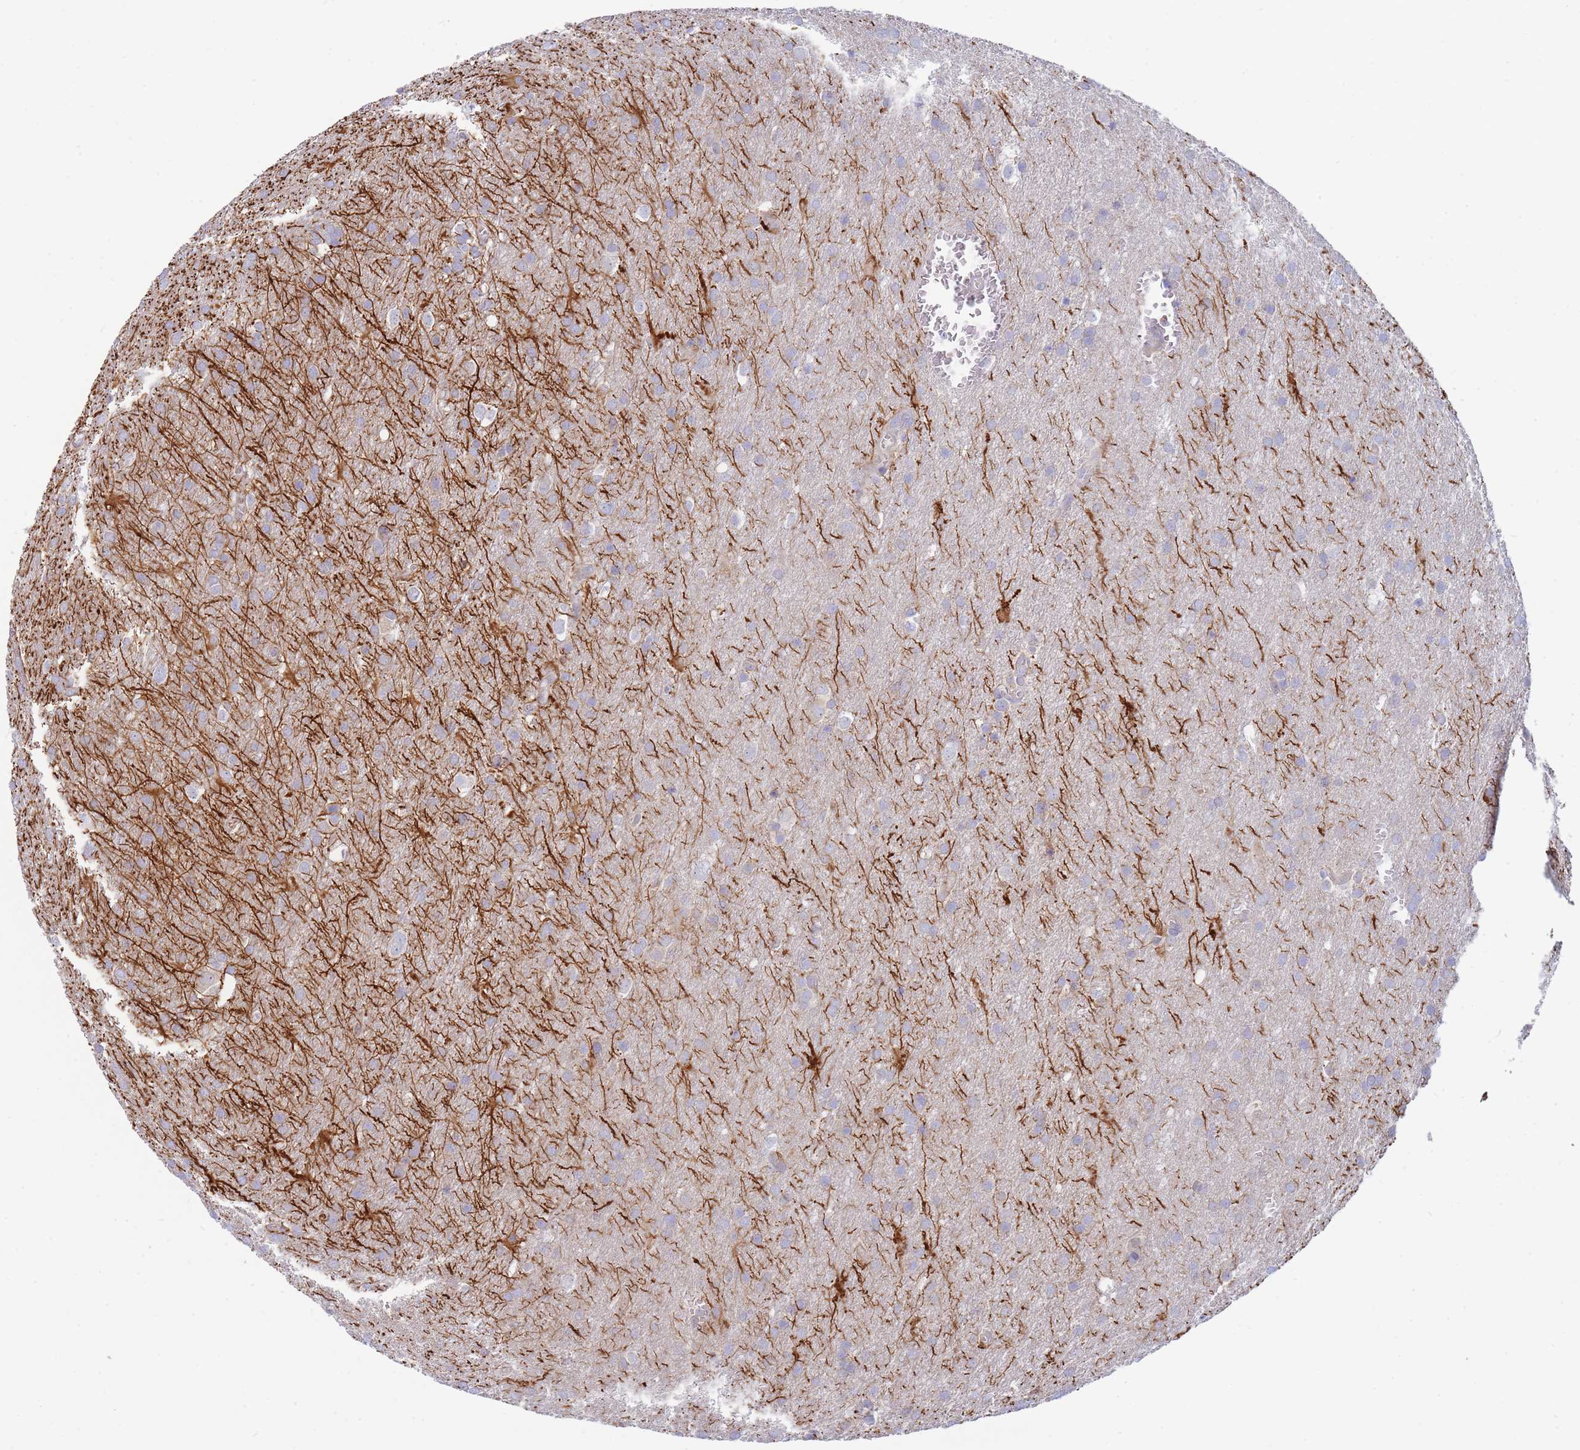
{"staining": {"intensity": "weak", "quantity": "<25%", "location": "cytoplasmic/membranous"}, "tissue": "glioma", "cell_type": "Tumor cells", "image_type": "cancer", "snomed": [{"axis": "morphology", "description": "Glioma, malignant, Low grade"}, {"axis": "topography", "description": "Brain"}], "caption": "Tumor cells are negative for brown protein staining in malignant glioma (low-grade).", "gene": "SH2B2", "patient": {"sex": "female", "age": 32}}